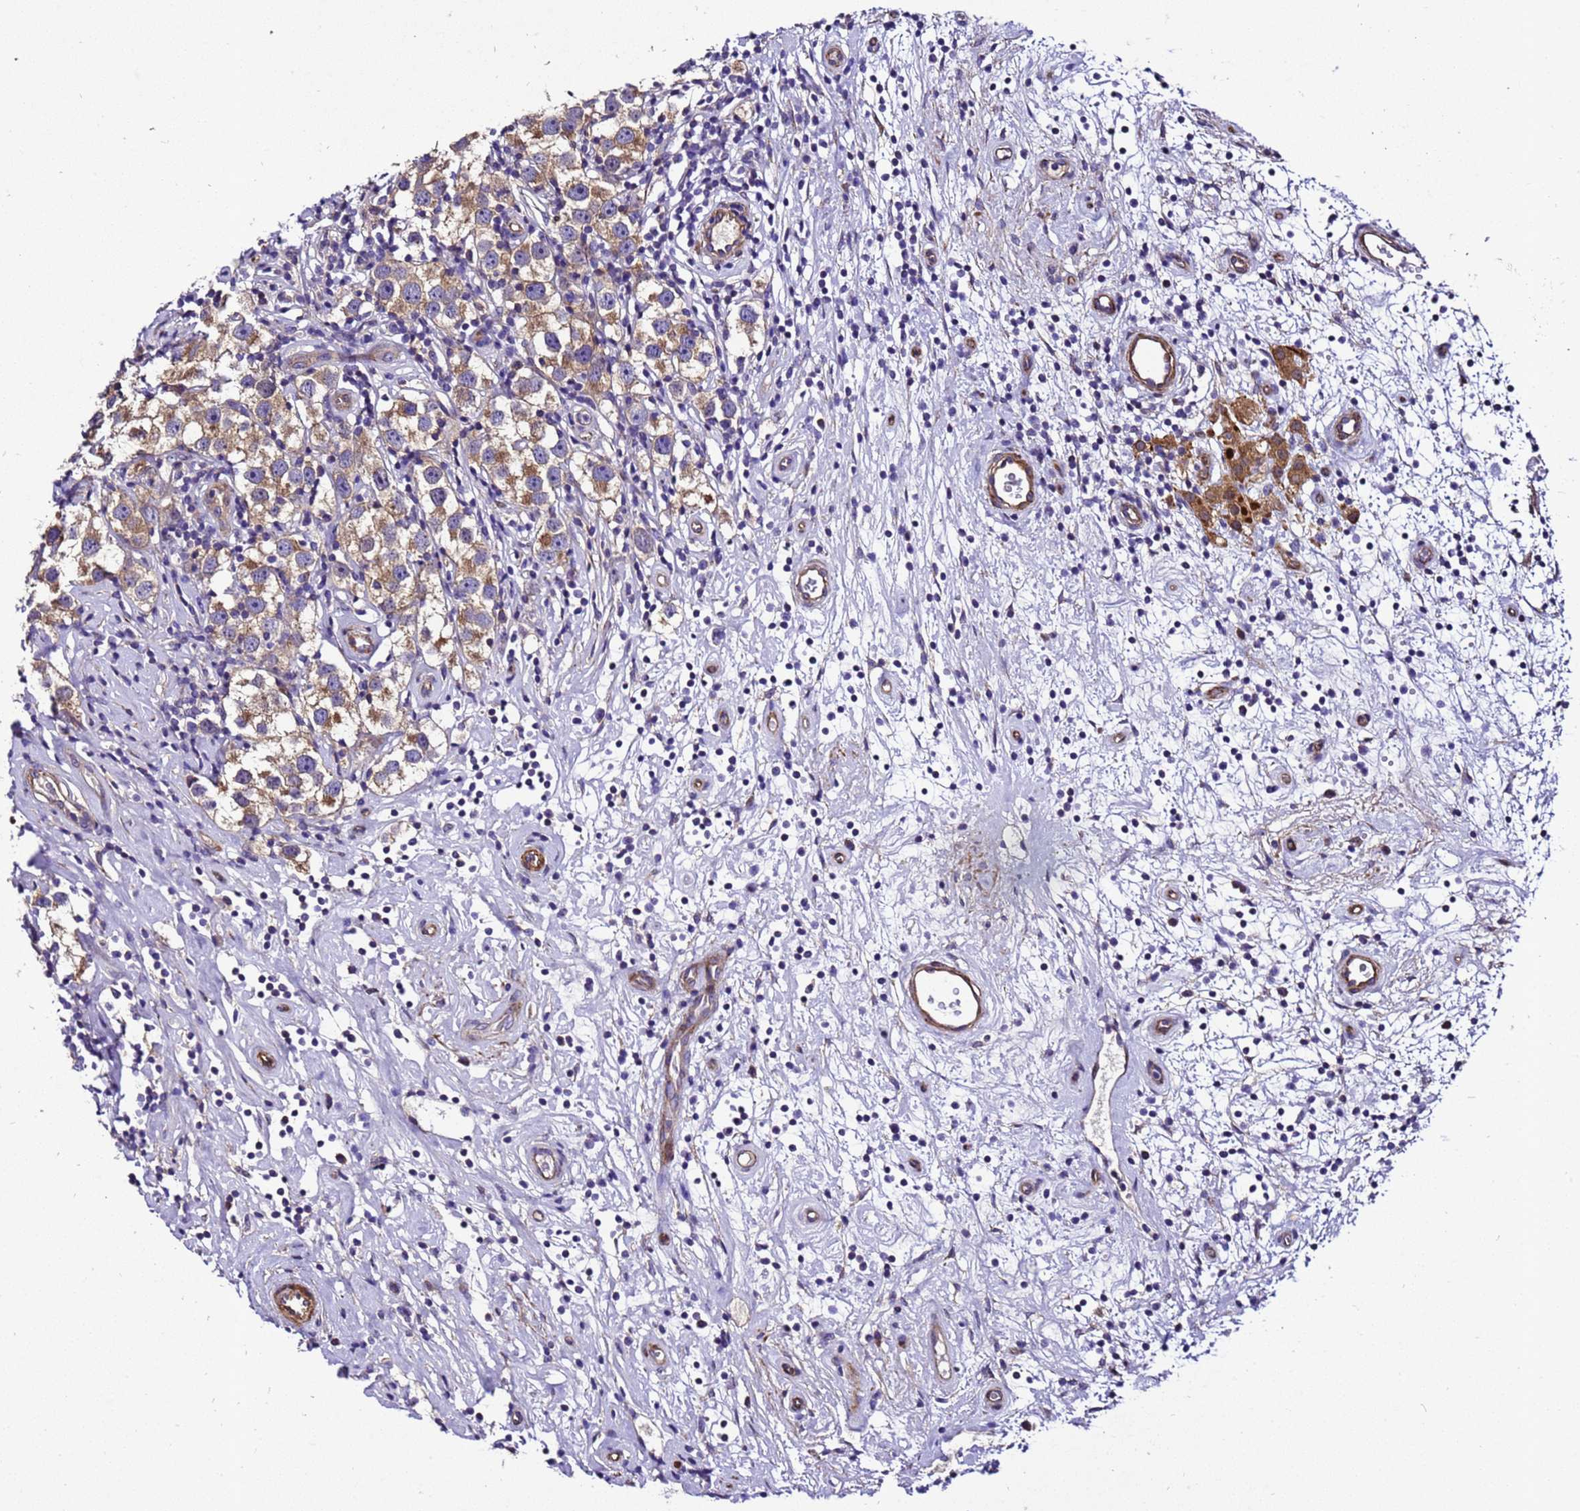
{"staining": {"intensity": "moderate", "quantity": ">75%", "location": "cytoplasmic/membranous"}, "tissue": "testis cancer", "cell_type": "Tumor cells", "image_type": "cancer", "snomed": [{"axis": "morphology", "description": "Seminoma, NOS"}, {"axis": "topography", "description": "Testis"}], "caption": "This is a micrograph of immunohistochemistry (IHC) staining of testis cancer (seminoma), which shows moderate positivity in the cytoplasmic/membranous of tumor cells.", "gene": "ZNF417", "patient": {"sex": "male", "age": 49}}